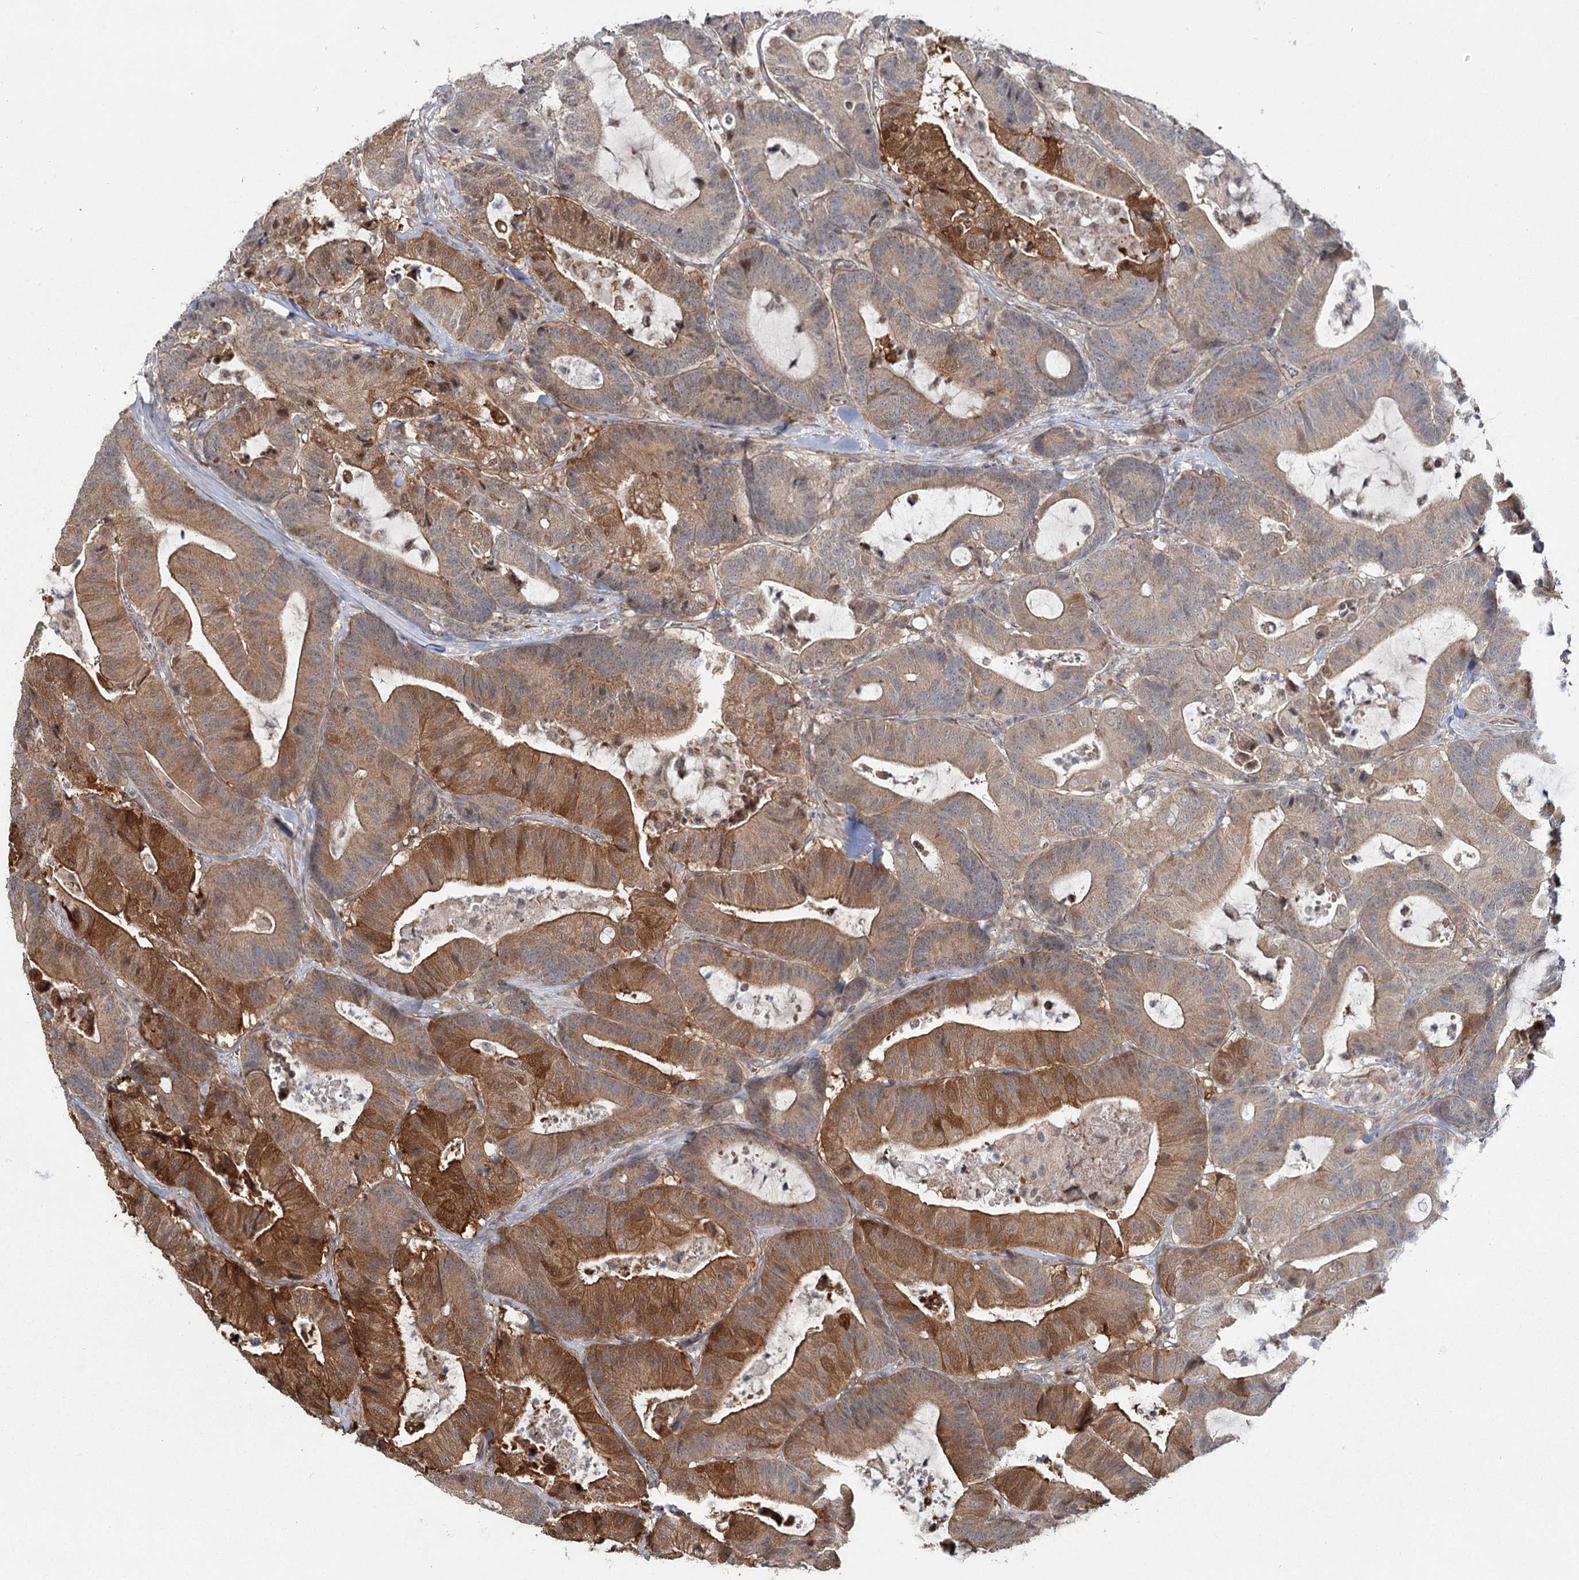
{"staining": {"intensity": "moderate", "quantity": ">75%", "location": "cytoplasmic/membranous"}, "tissue": "colorectal cancer", "cell_type": "Tumor cells", "image_type": "cancer", "snomed": [{"axis": "morphology", "description": "Adenocarcinoma, NOS"}, {"axis": "topography", "description": "Colon"}], "caption": "Brown immunohistochemical staining in colorectal adenocarcinoma displays moderate cytoplasmic/membranous expression in about >75% of tumor cells.", "gene": "TBC1D9B", "patient": {"sex": "female", "age": 84}}